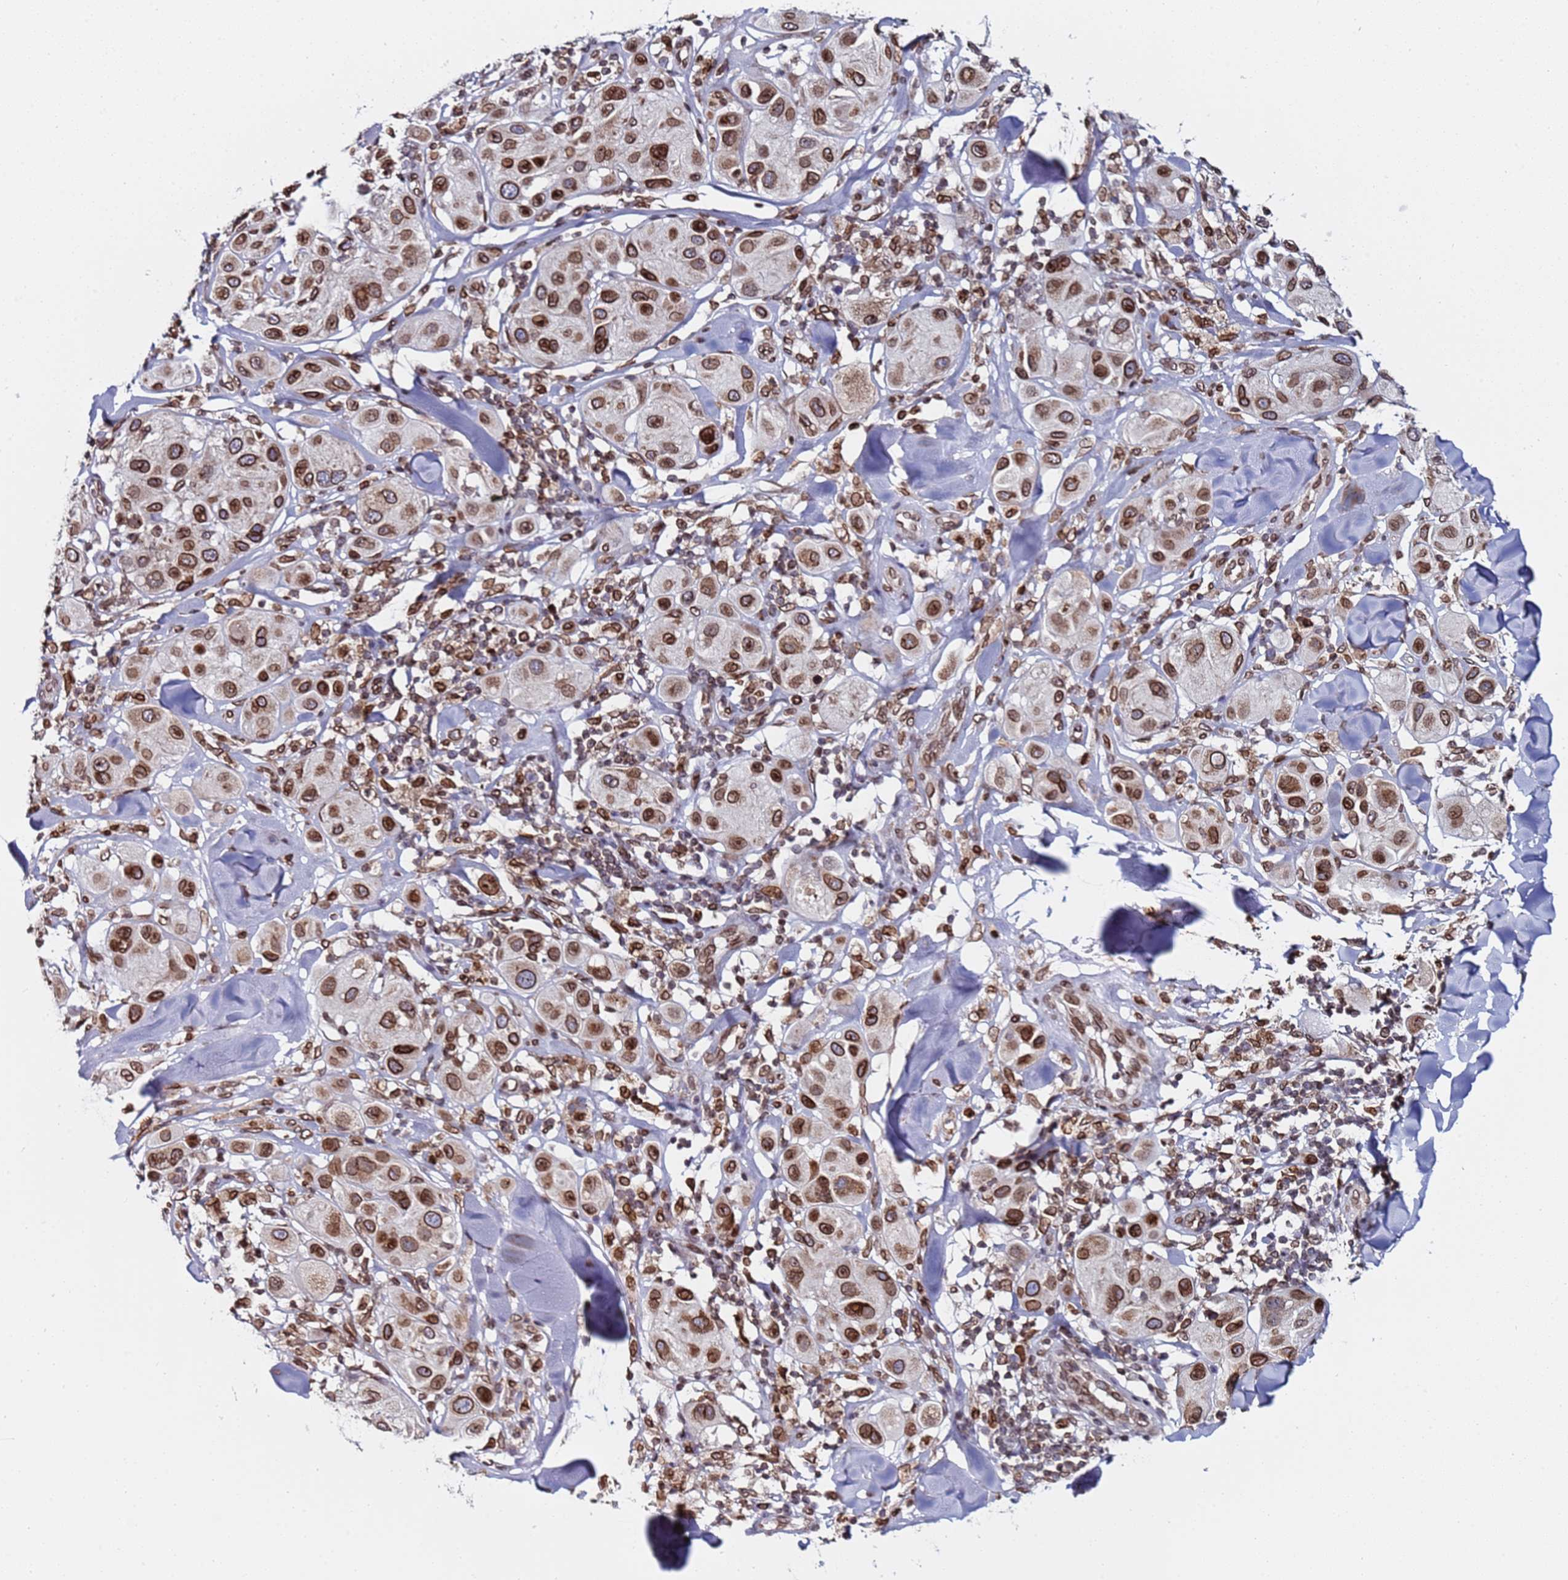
{"staining": {"intensity": "strong", "quantity": ">75%", "location": "nuclear"}, "tissue": "melanoma", "cell_type": "Tumor cells", "image_type": "cancer", "snomed": [{"axis": "morphology", "description": "Malignant melanoma, Metastatic site"}, {"axis": "topography", "description": "Skin"}], "caption": "Melanoma stained for a protein reveals strong nuclear positivity in tumor cells.", "gene": "TOR1AIP1", "patient": {"sex": "male", "age": 41}}